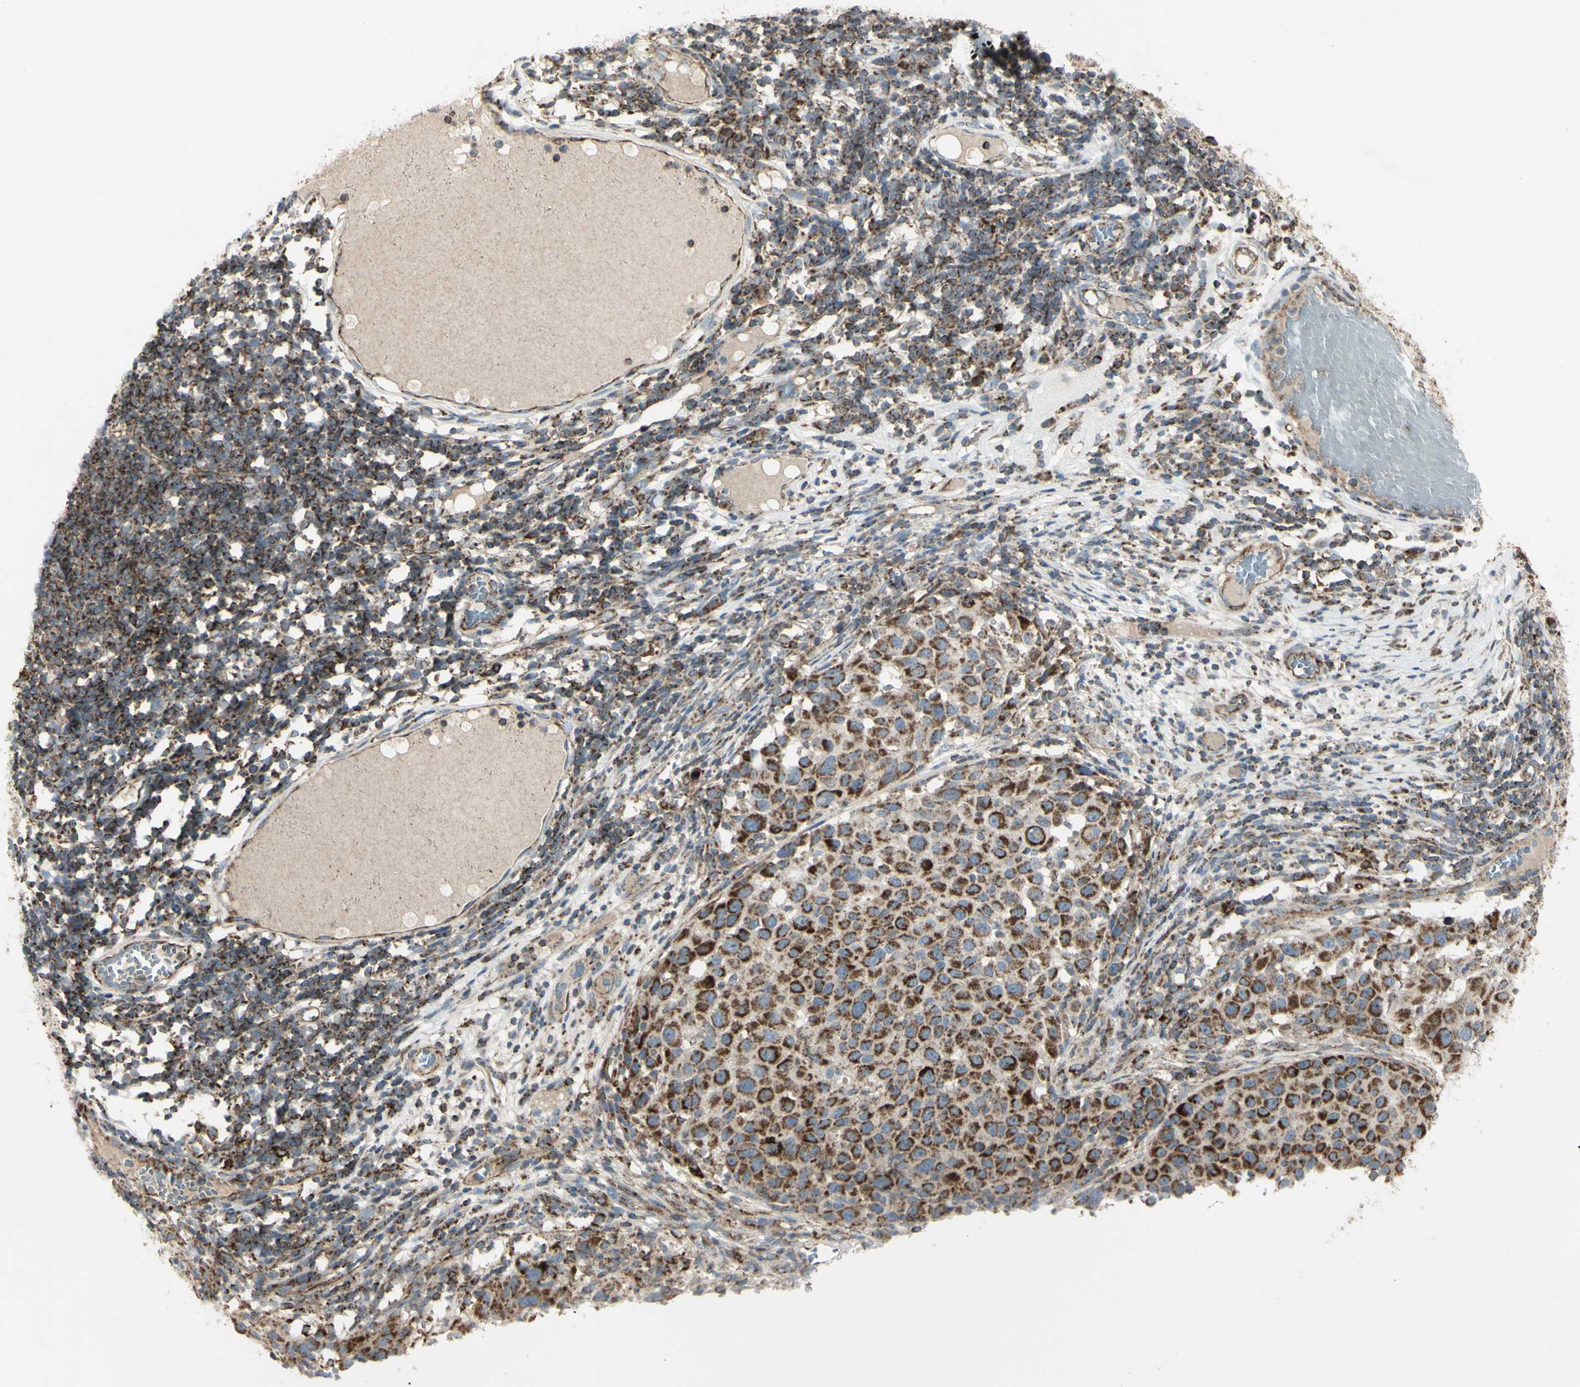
{"staining": {"intensity": "strong", "quantity": ">75%", "location": "cytoplasmic/membranous"}, "tissue": "melanoma", "cell_type": "Tumor cells", "image_type": "cancer", "snomed": [{"axis": "morphology", "description": "Malignant melanoma, Metastatic site"}, {"axis": "topography", "description": "Lymph node"}], "caption": "This is an image of IHC staining of melanoma, which shows strong expression in the cytoplasmic/membranous of tumor cells.", "gene": "CYB5R1", "patient": {"sex": "male", "age": 61}}